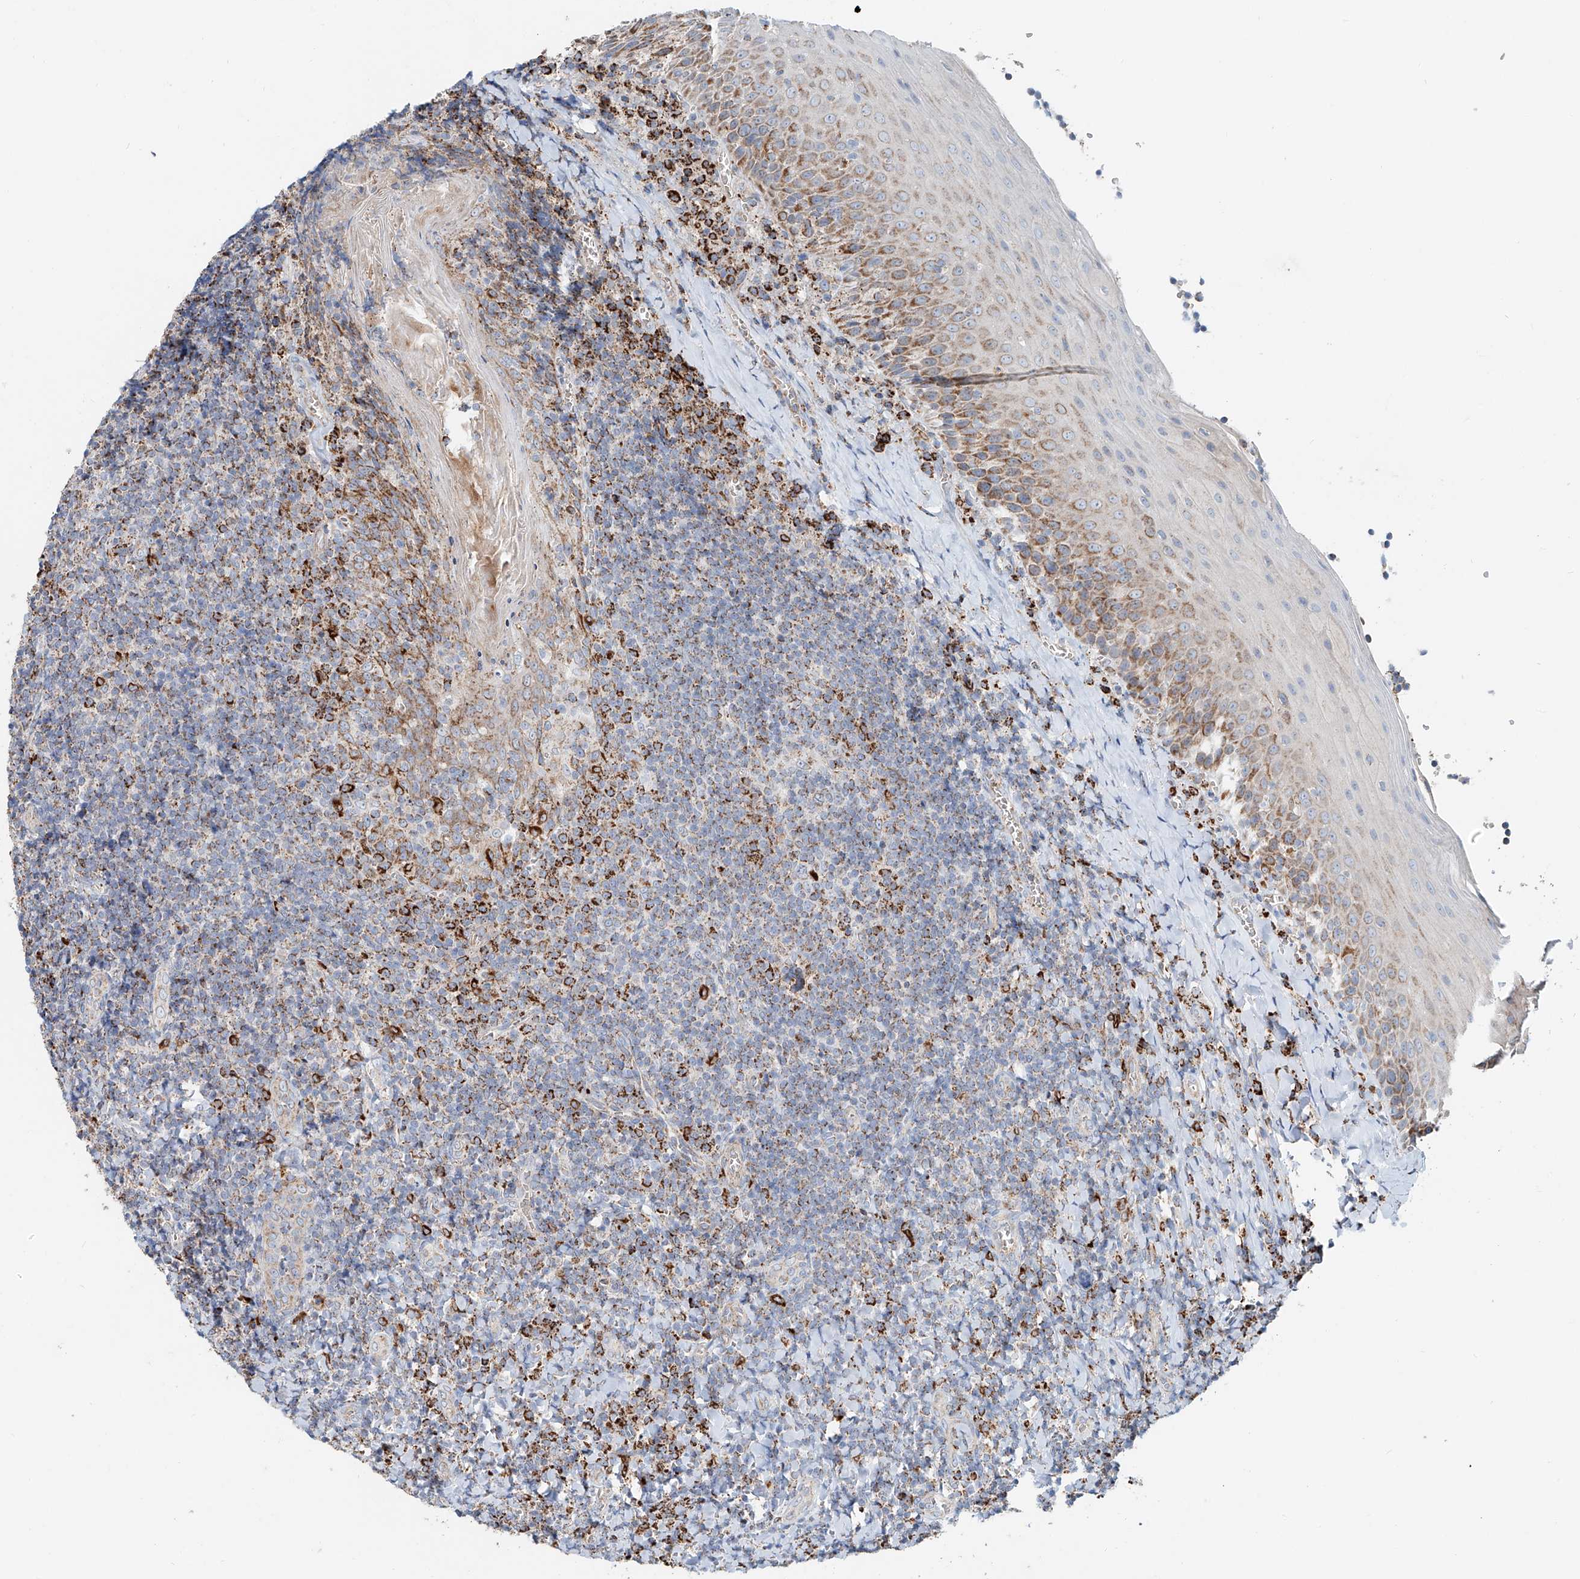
{"staining": {"intensity": "moderate", "quantity": "25%-75%", "location": "cytoplasmic/membranous"}, "tissue": "tonsil", "cell_type": "Germinal center cells", "image_type": "normal", "snomed": [{"axis": "morphology", "description": "Normal tissue, NOS"}, {"axis": "topography", "description": "Tonsil"}], "caption": "A photomicrograph of human tonsil stained for a protein exhibits moderate cytoplasmic/membranous brown staining in germinal center cells. Ihc stains the protein in brown and the nuclei are stained blue.", "gene": "CARD10", "patient": {"sex": "male", "age": 27}}